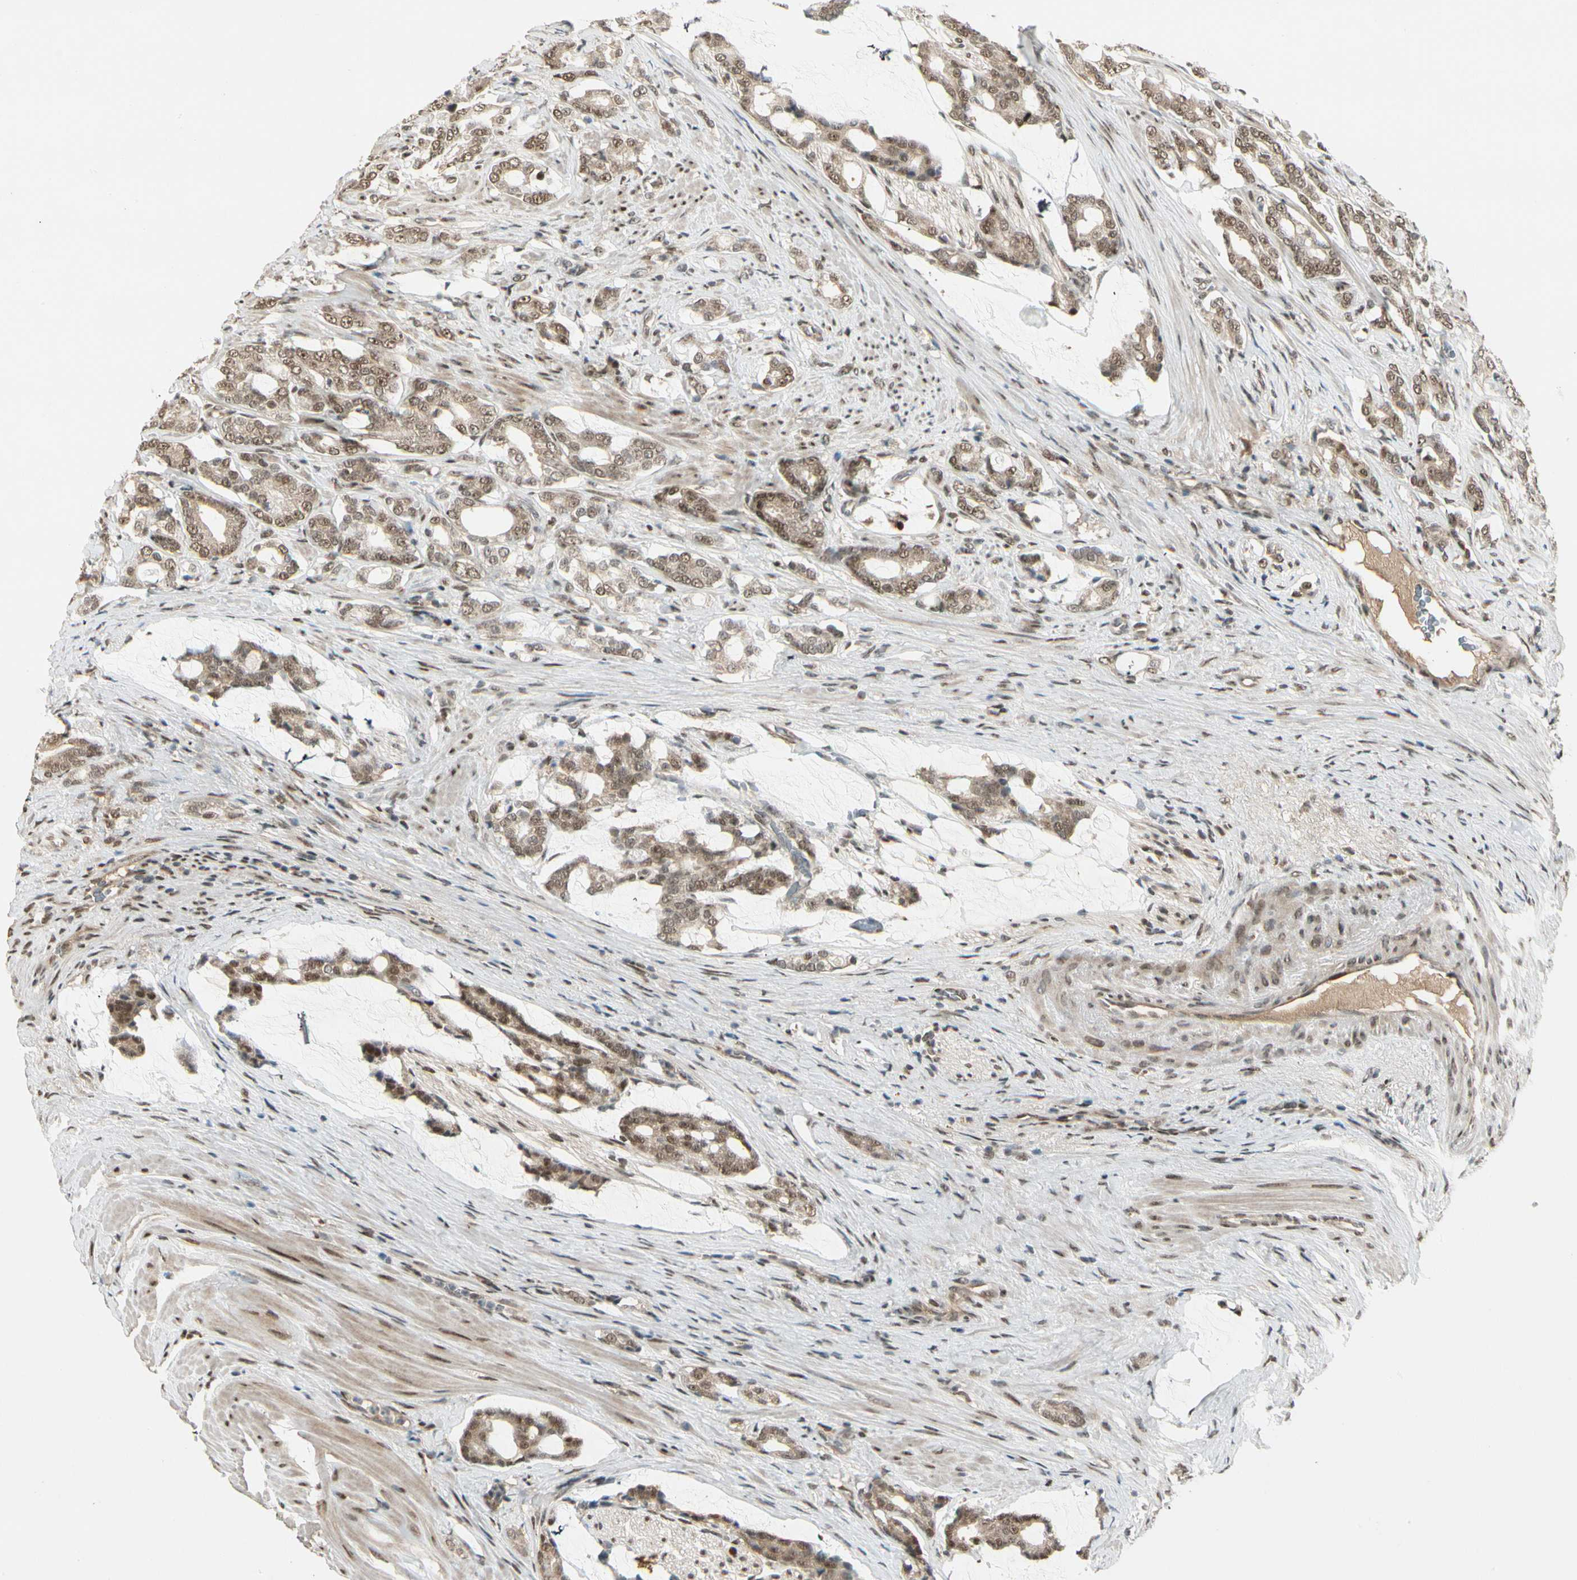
{"staining": {"intensity": "moderate", "quantity": ">75%", "location": "cytoplasmic/membranous,nuclear"}, "tissue": "prostate cancer", "cell_type": "Tumor cells", "image_type": "cancer", "snomed": [{"axis": "morphology", "description": "Adenocarcinoma, Low grade"}, {"axis": "topography", "description": "Prostate"}], "caption": "Moderate cytoplasmic/membranous and nuclear staining for a protein is appreciated in about >75% of tumor cells of prostate adenocarcinoma (low-grade) using immunohistochemistry.", "gene": "GTF3A", "patient": {"sex": "male", "age": 58}}